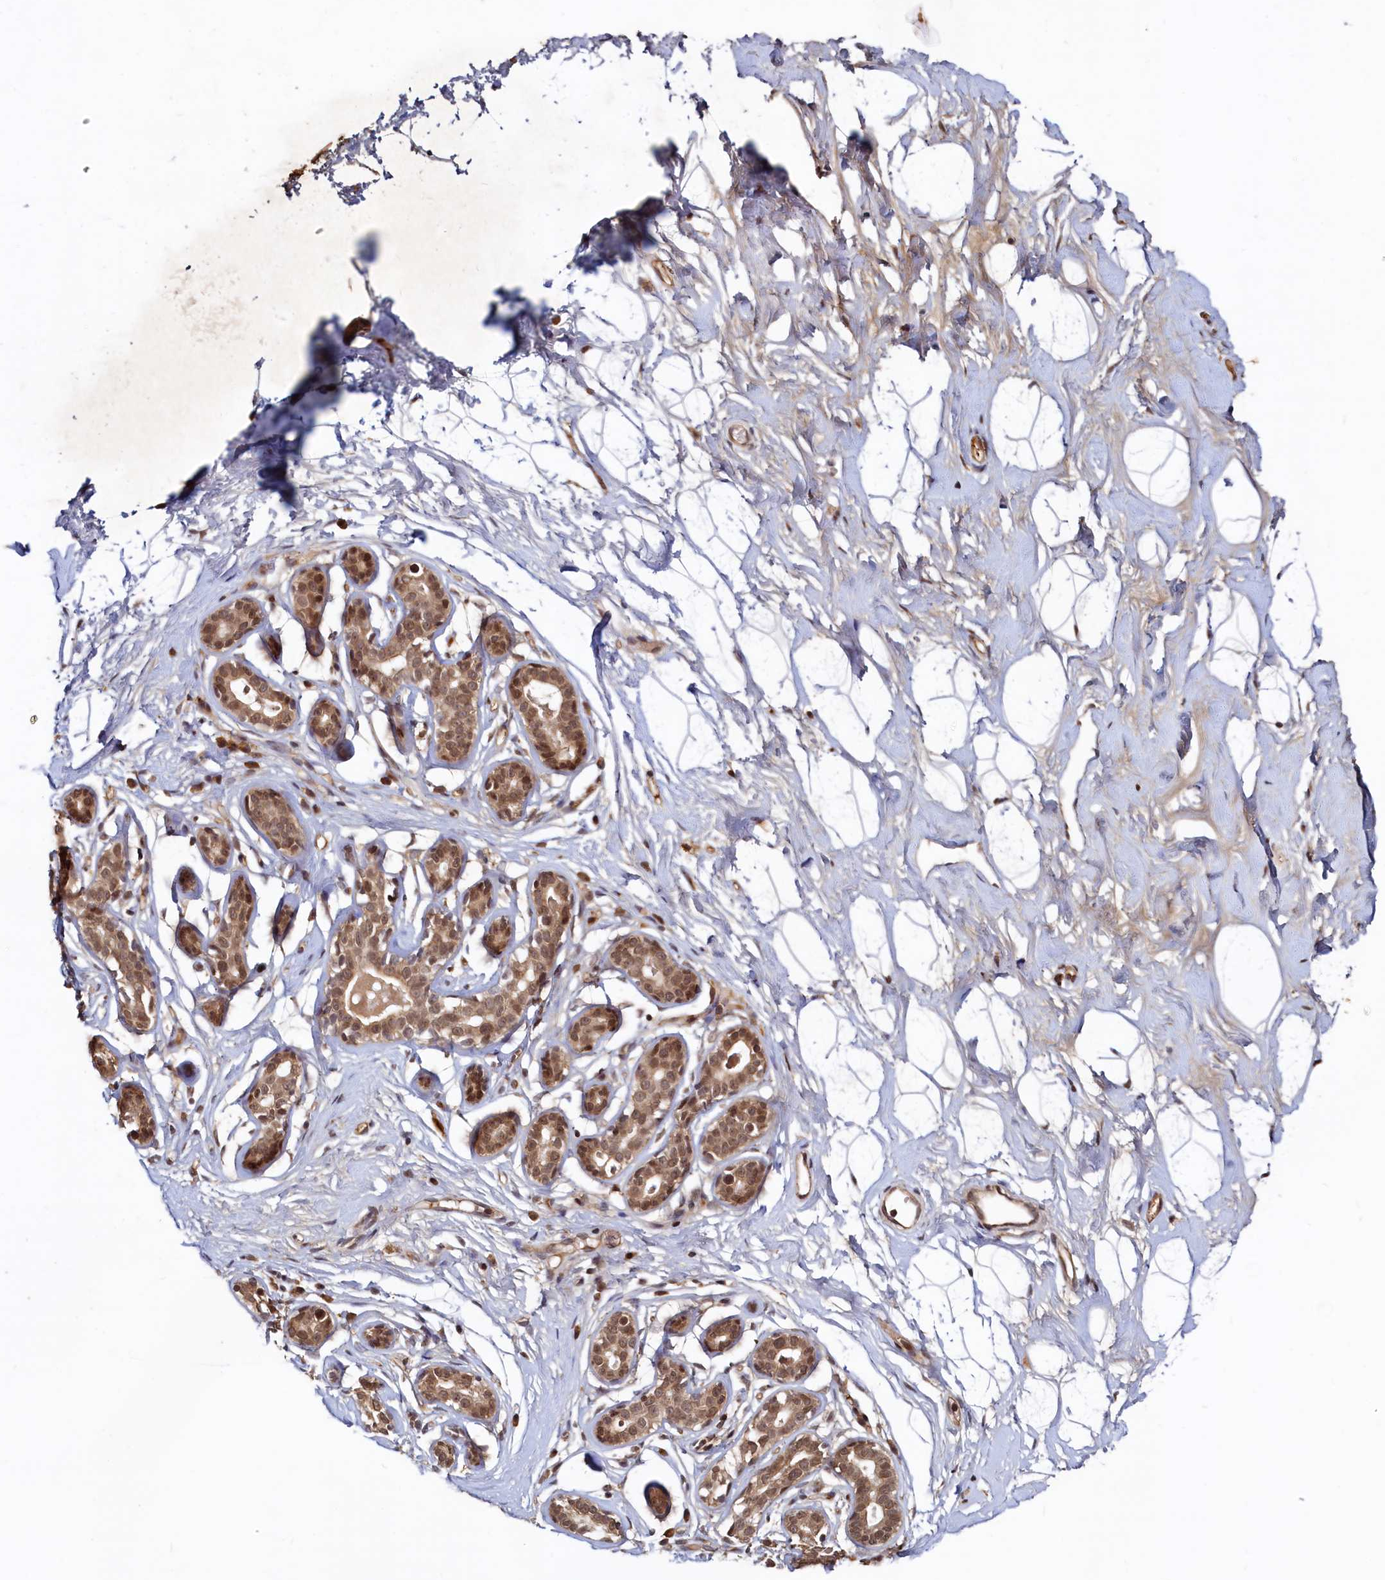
{"staining": {"intensity": "moderate", "quantity": ">75%", "location": "nuclear"}, "tissue": "breast", "cell_type": "Adipocytes", "image_type": "normal", "snomed": [{"axis": "morphology", "description": "Normal tissue, NOS"}, {"axis": "morphology", "description": "Adenoma, NOS"}, {"axis": "topography", "description": "Breast"}], "caption": "Immunohistochemical staining of normal breast demonstrates >75% levels of moderate nuclear protein staining in about >75% of adipocytes.", "gene": "TRAPPC4", "patient": {"sex": "female", "age": 23}}